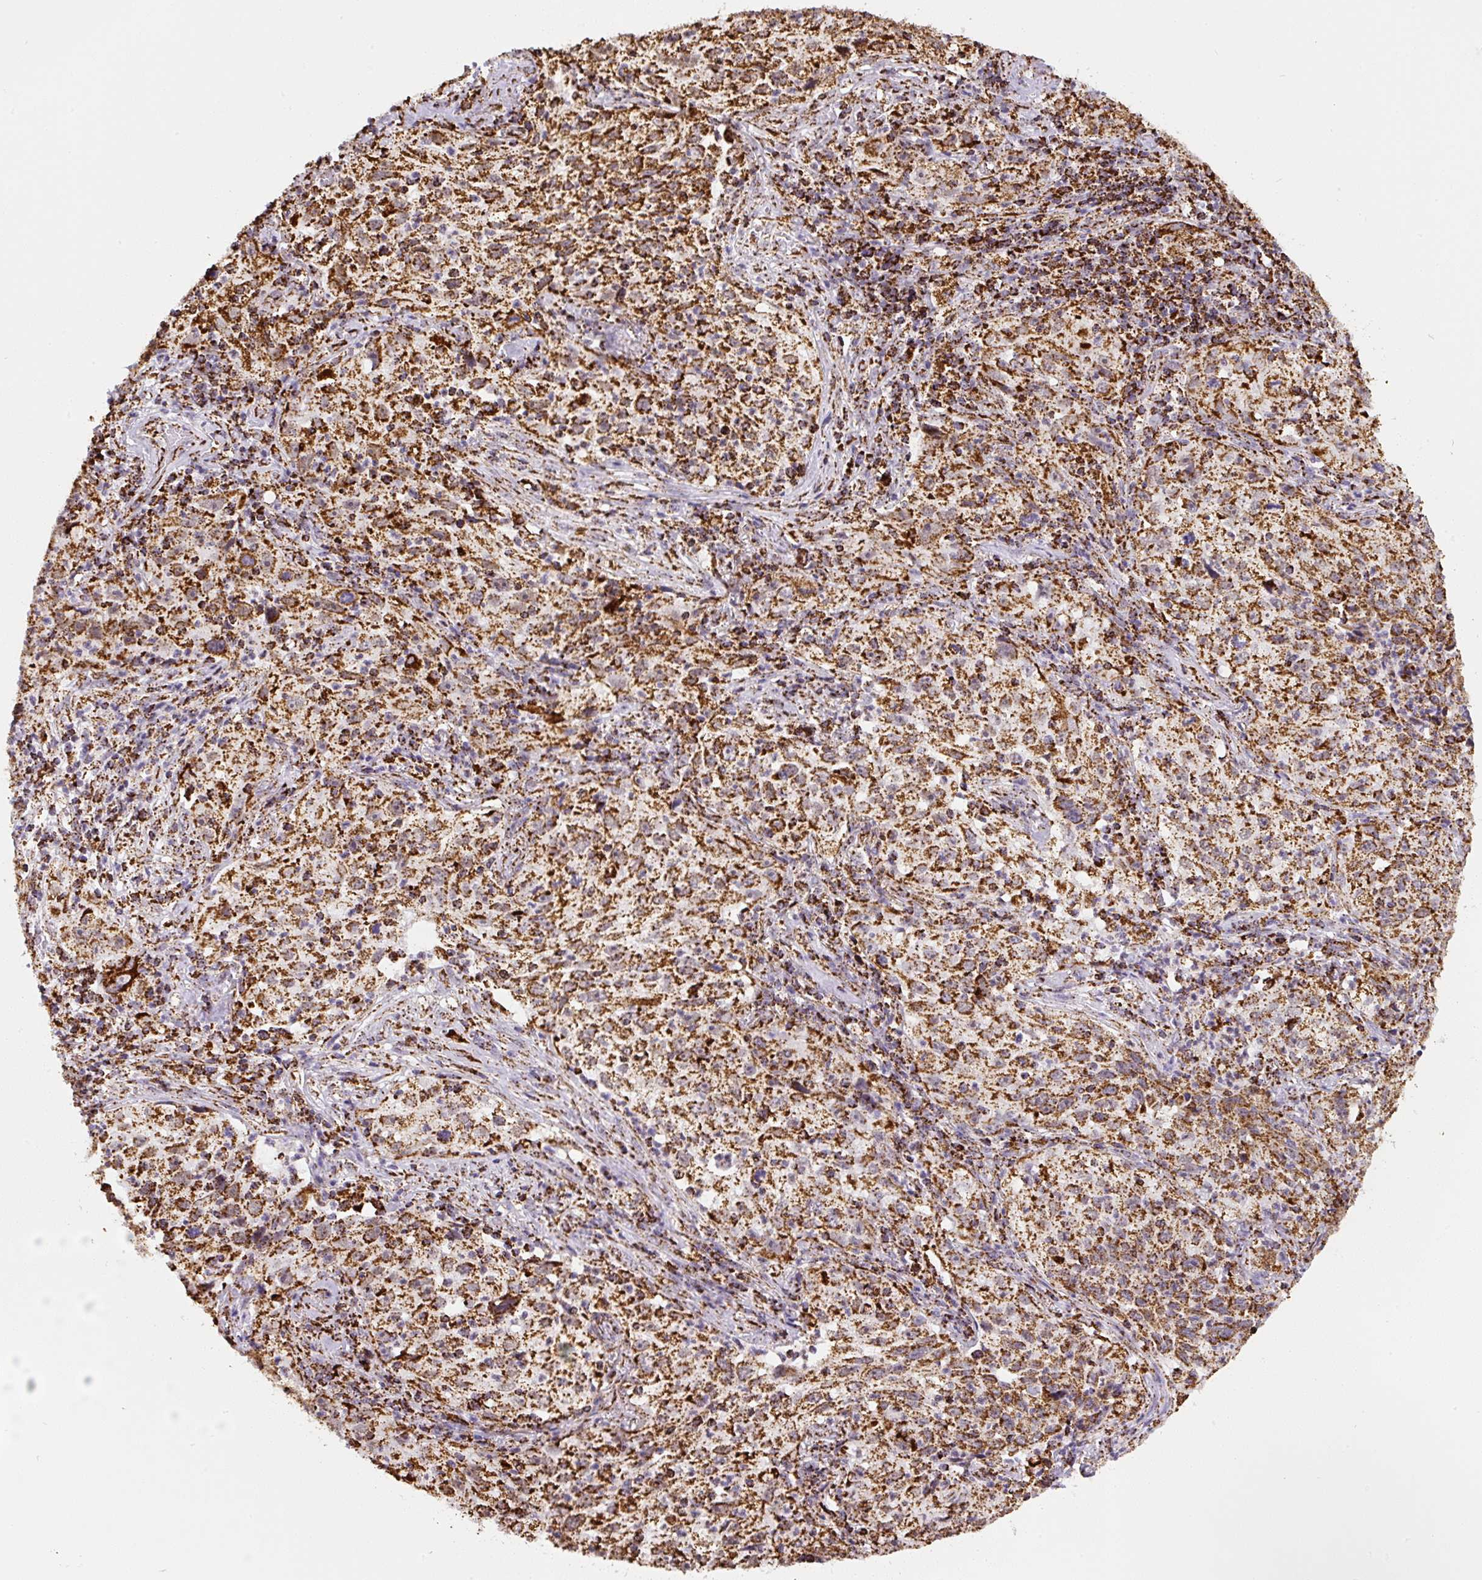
{"staining": {"intensity": "strong", "quantity": ">75%", "location": "cytoplasmic/membranous"}, "tissue": "lung cancer", "cell_type": "Tumor cells", "image_type": "cancer", "snomed": [{"axis": "morphology", "description": "Squamous cell carcinoma, NOS"}, {"axis": "topography", "description": "Lung"}], "caption": "Brown immunohistochemical staining in human lung squamous cell carcinoma reveals strong cytoplasmic/membranous expression in approximately >75% of tumor cells.", "gene": "ATP5F1A", "patient": {"sex": "male", "age": 71}}